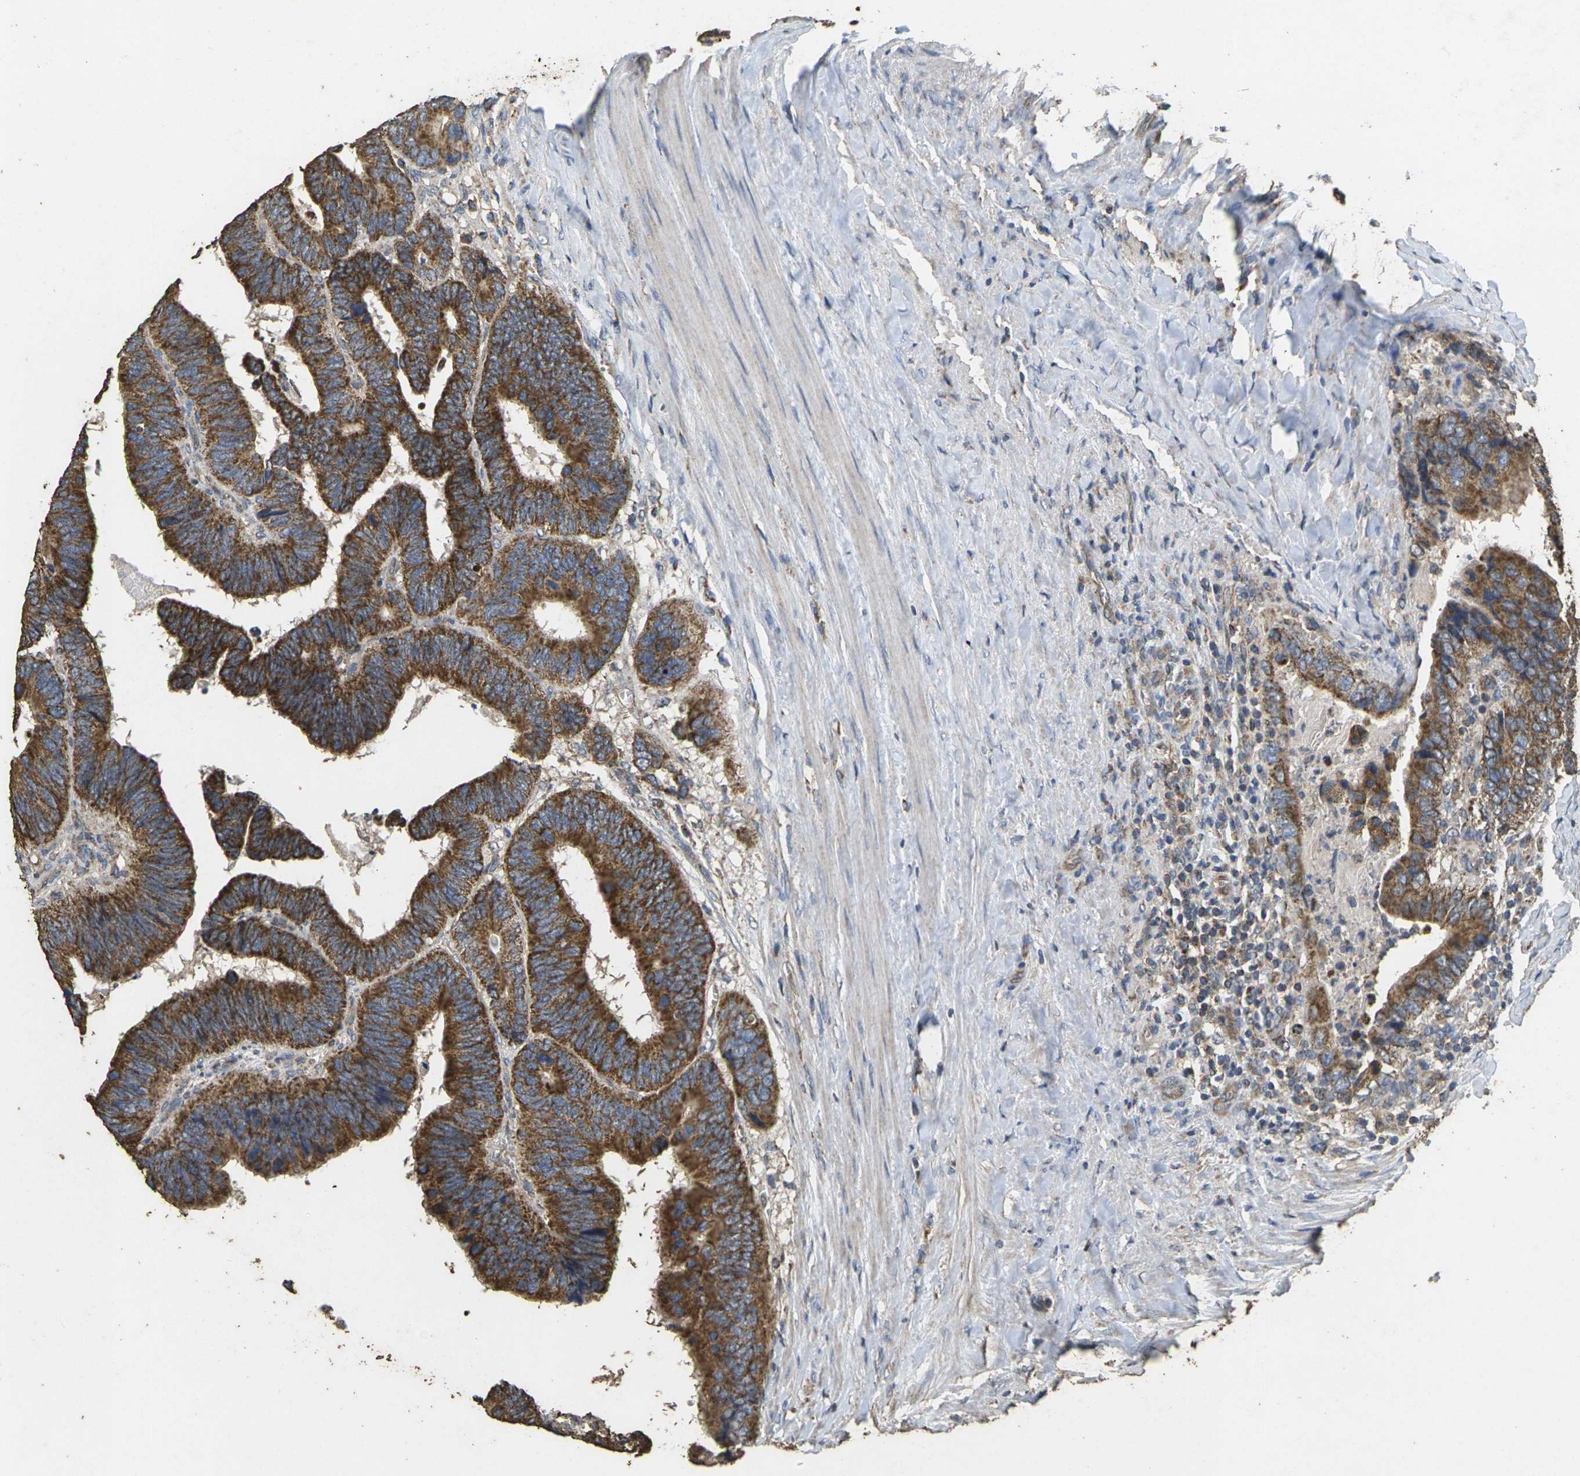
{"staining": {"intensity": "strong", "quantity": ">75%", "location": "cytoplasmic/membranous"}, "tissue": "colorectal cancer", "cell_type": "Tumor cells", "image_type": "cancer", "snomed": [{"axis": "morphology", "description": "Adenocarcinoma, NOS"}, {"axis": "topography", "description": "Colon"}], "caption": "This is an image of immunohistochemistry staining of colorectal adenocarcinoma, which shows strong expression in the cytoplasmic/membranous of tumor cells.", "gene": "MAPK11", "patient": {"sex": "male", "age": 72}}